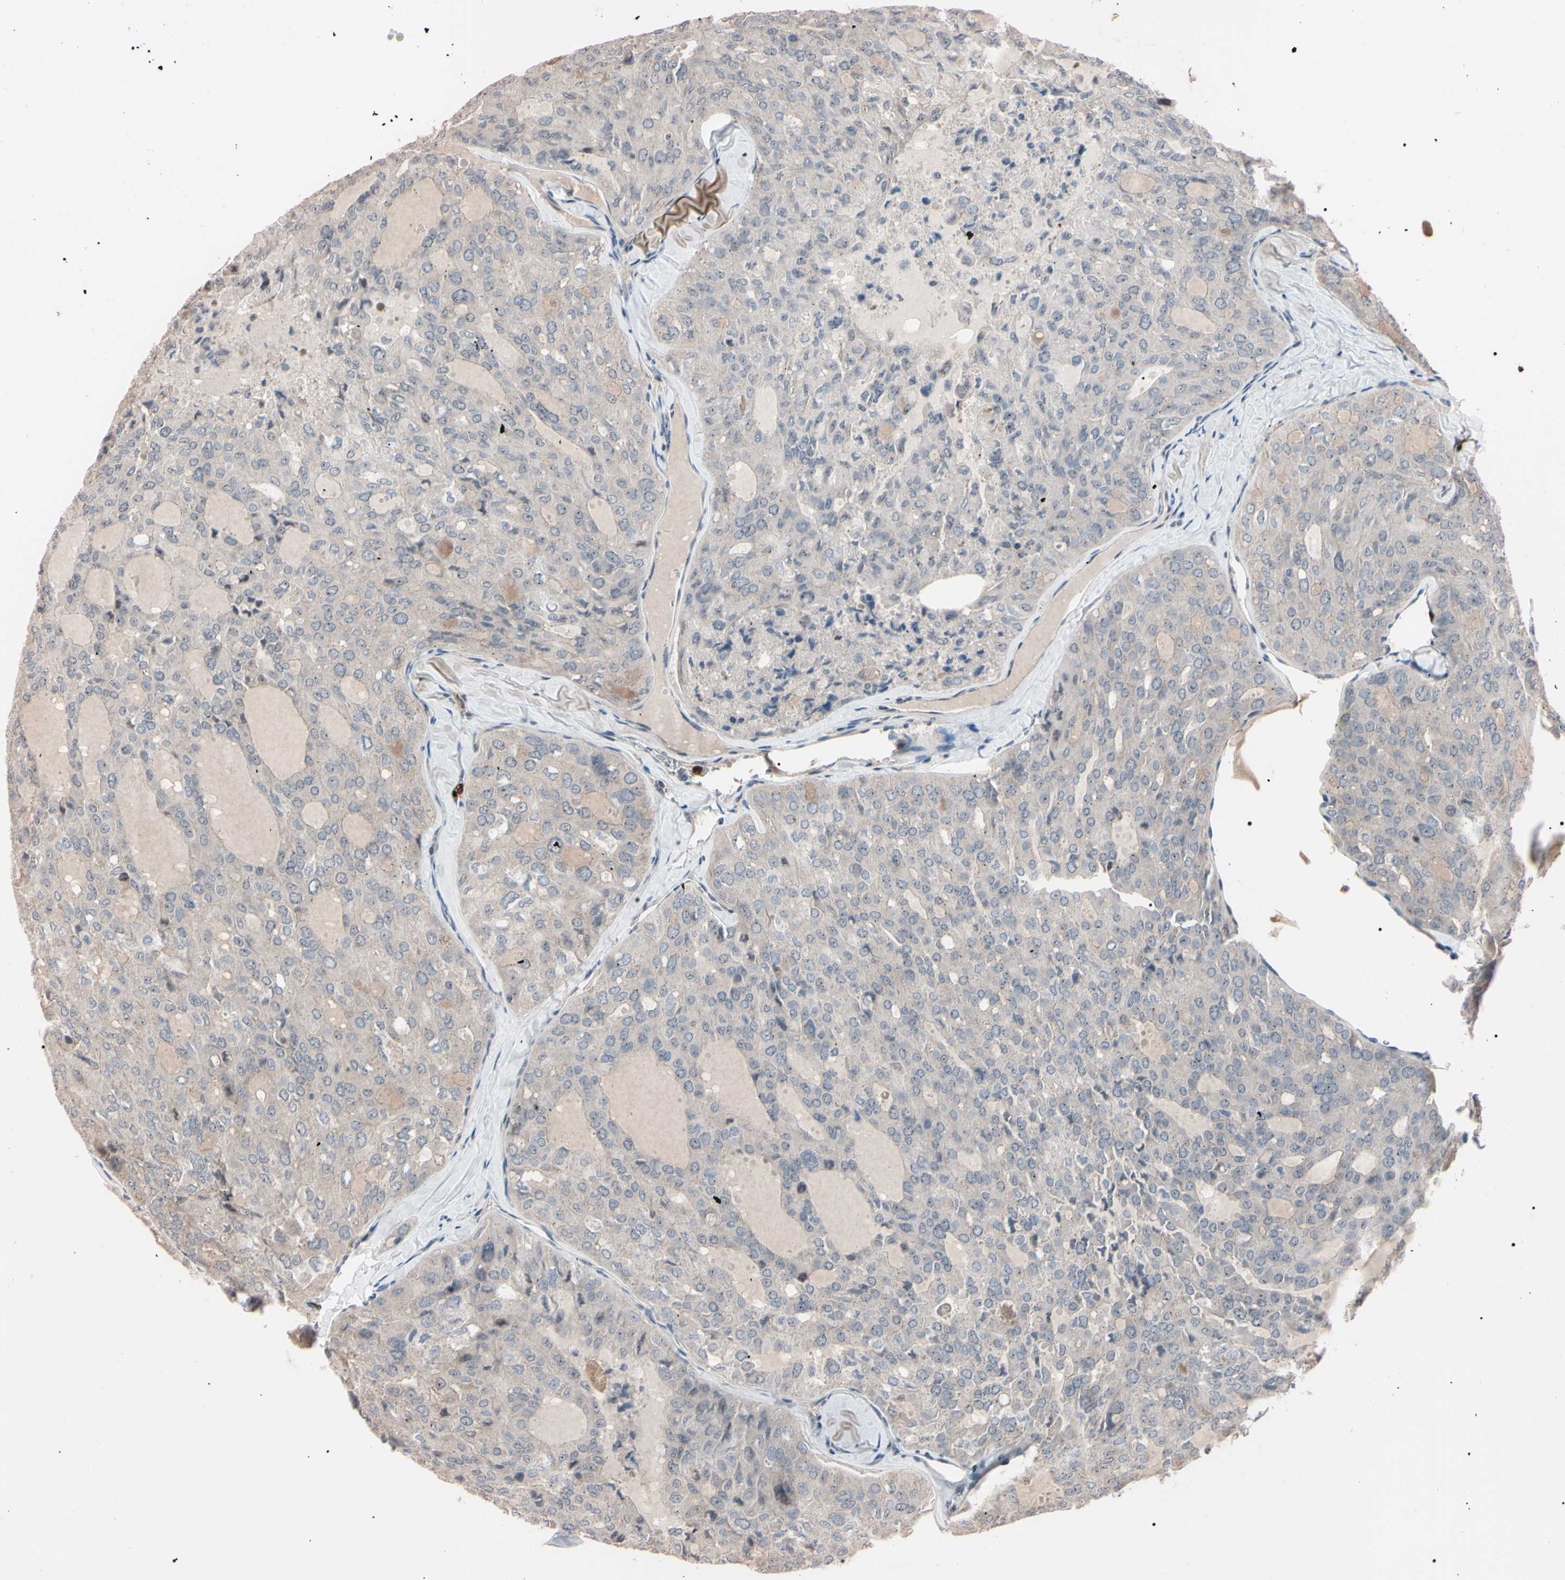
{"staining": {"intensity": "weak", "quantity": ">75%", "location": "cytoplasmic/membranous"}, "tissue": "thyroid cancer", "cell_type": "Tumor cells", "image_type": "cancer", "snomed": [{"axis": "morphology", "description": "Follicular adenoma carcinoma, NOS"}, {"axis": "topography", "description": "Thyroid gland"}], "caption": "The micrograph exhibits staining of follicular adenoma carcinoma (thyroid), revealing weak cytoplasmic/membranous protein expression (brown color) within tumor cells.", "gene": "TRAF5", "patient": {"sex": "male", "age": 75}}